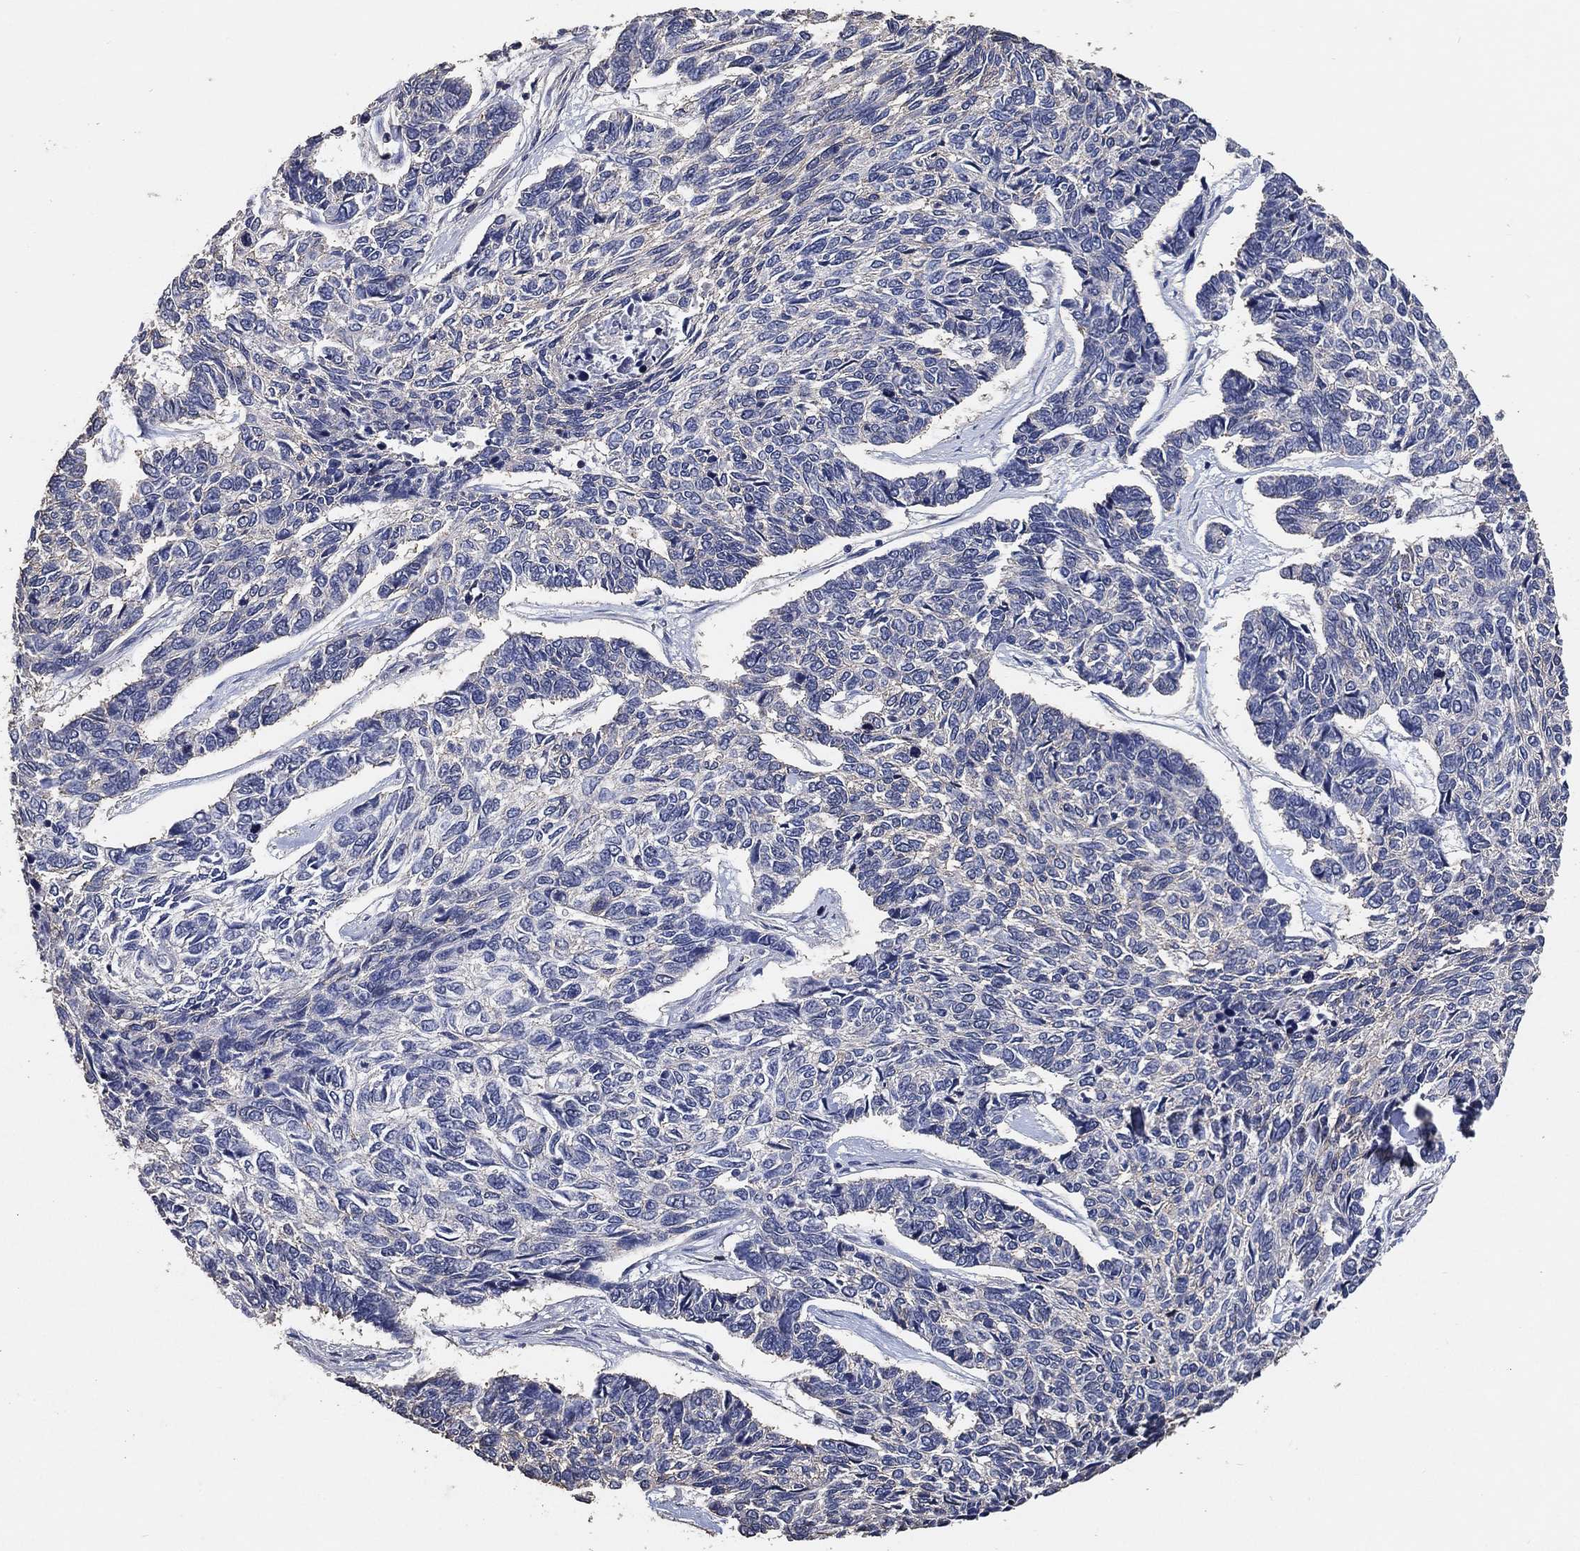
{"staining": {"intensity": "negative", "quantity": "none", "location": "none"}, "tissue": "skin cancer", "cell_type": "Tumor cells", "image_type": "cancer", "snomed": [{"axis": "morphology", "description": "Basal cell carcinoma"}, {"axis": "topography", "description": "Skin"}], "caption": "Photomicrograph shows no protein positivity in tumor cells of skin cancer (basal cell carcinoma) tissue.", "gene": "KLK5", "patient": {"sex": "female", "age": 65}}